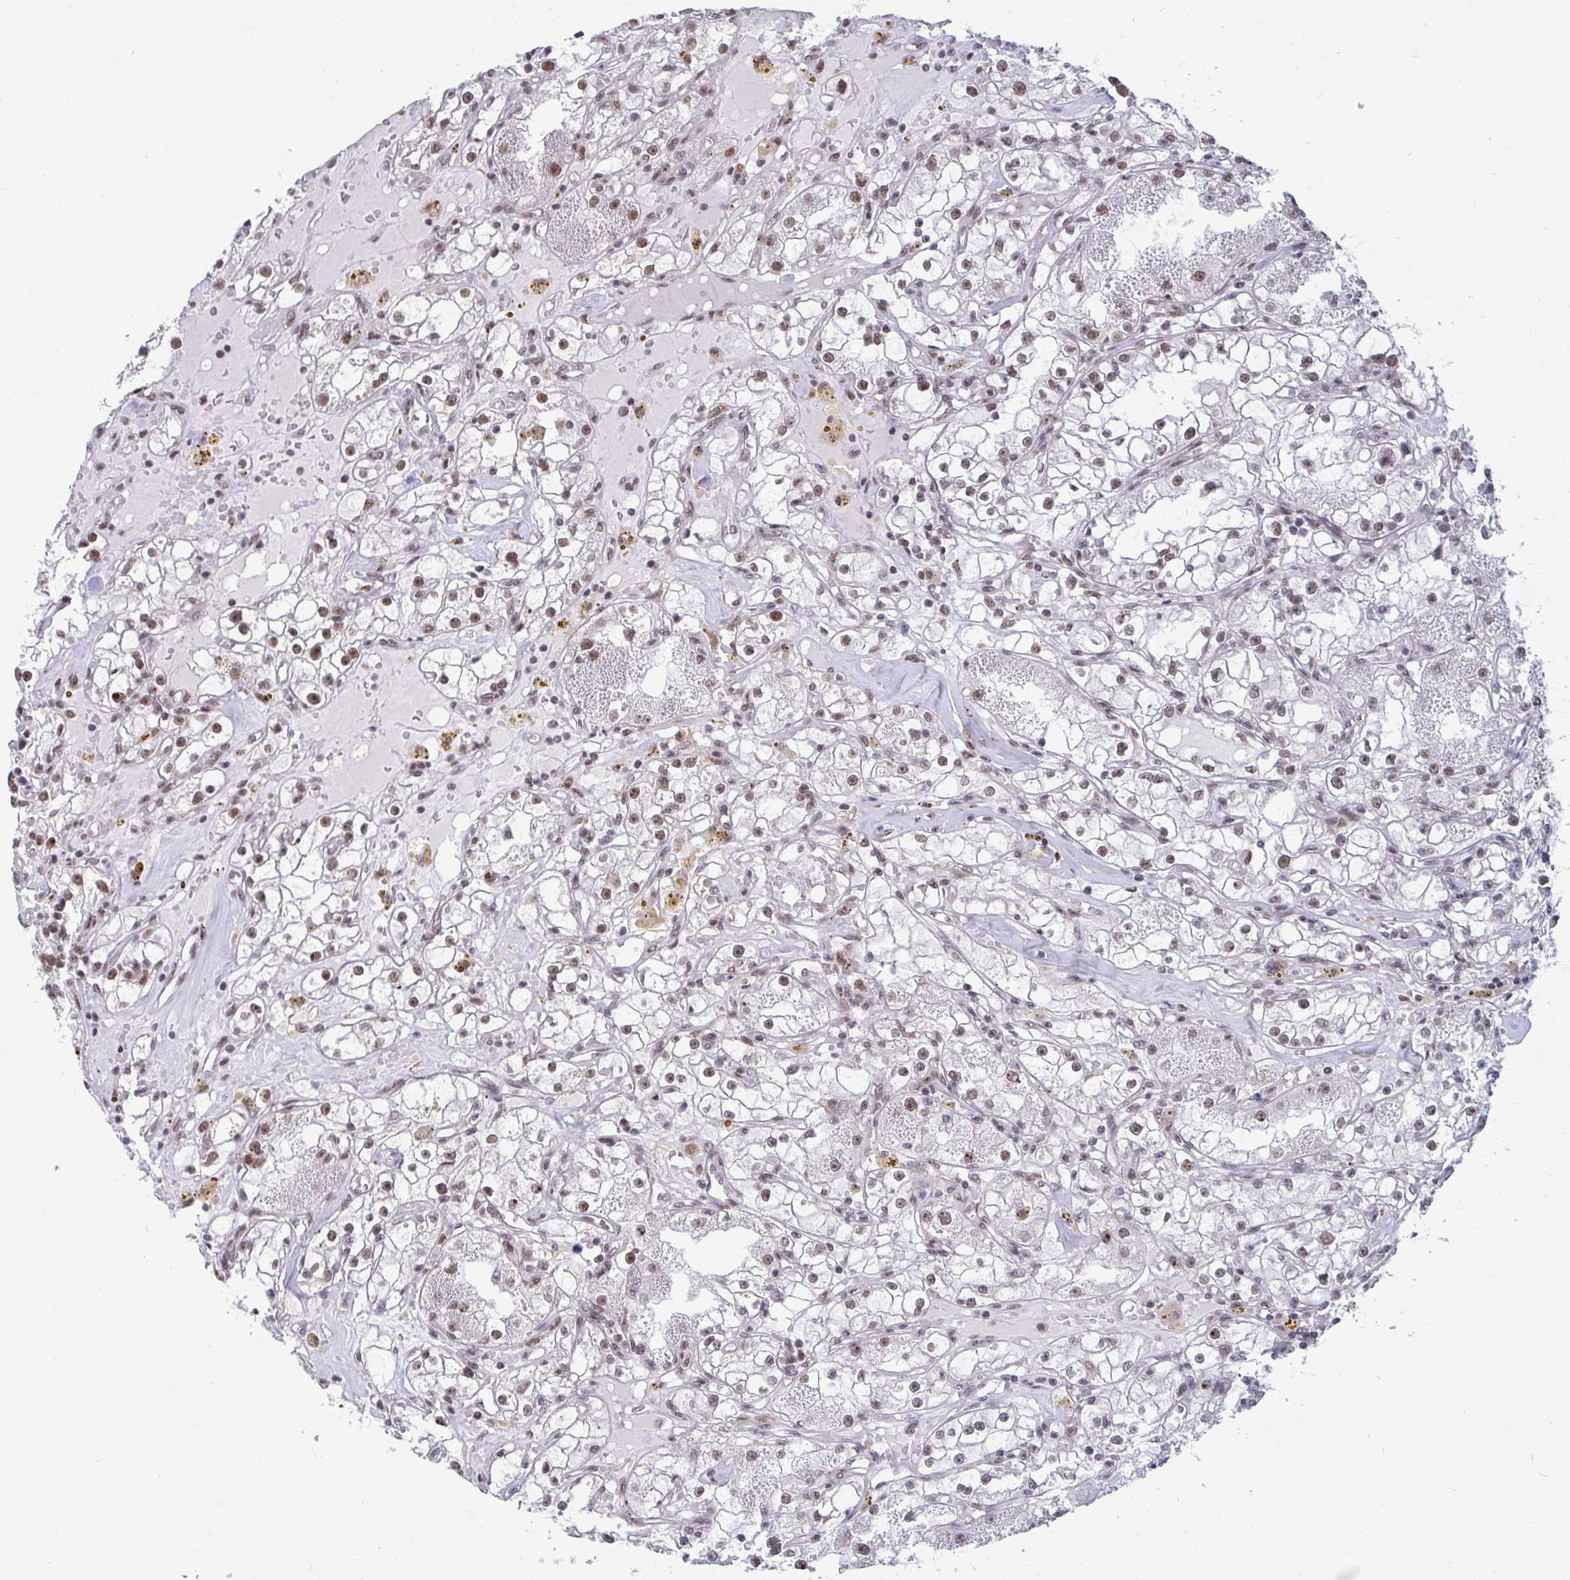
{"staining": {"intensity": "weak", "quantity": ">75%", "location": "nuclear"}, "tissue": "renal cancer", "cell_type": "Tumor cells", "image_type": "cancer", "snomed": [{"axis": "morphology", "description": "Adenocarcinoma, NOS"}, {"axis": "topography", "description": "Kidney"}], "caption": "A micrograph of human renal adenocarcinoma stained for a protein shows weak nuclear brown staining in tumor cells.", "gene": "PHF10", "patient": {"sex": "male", "age": 56}}